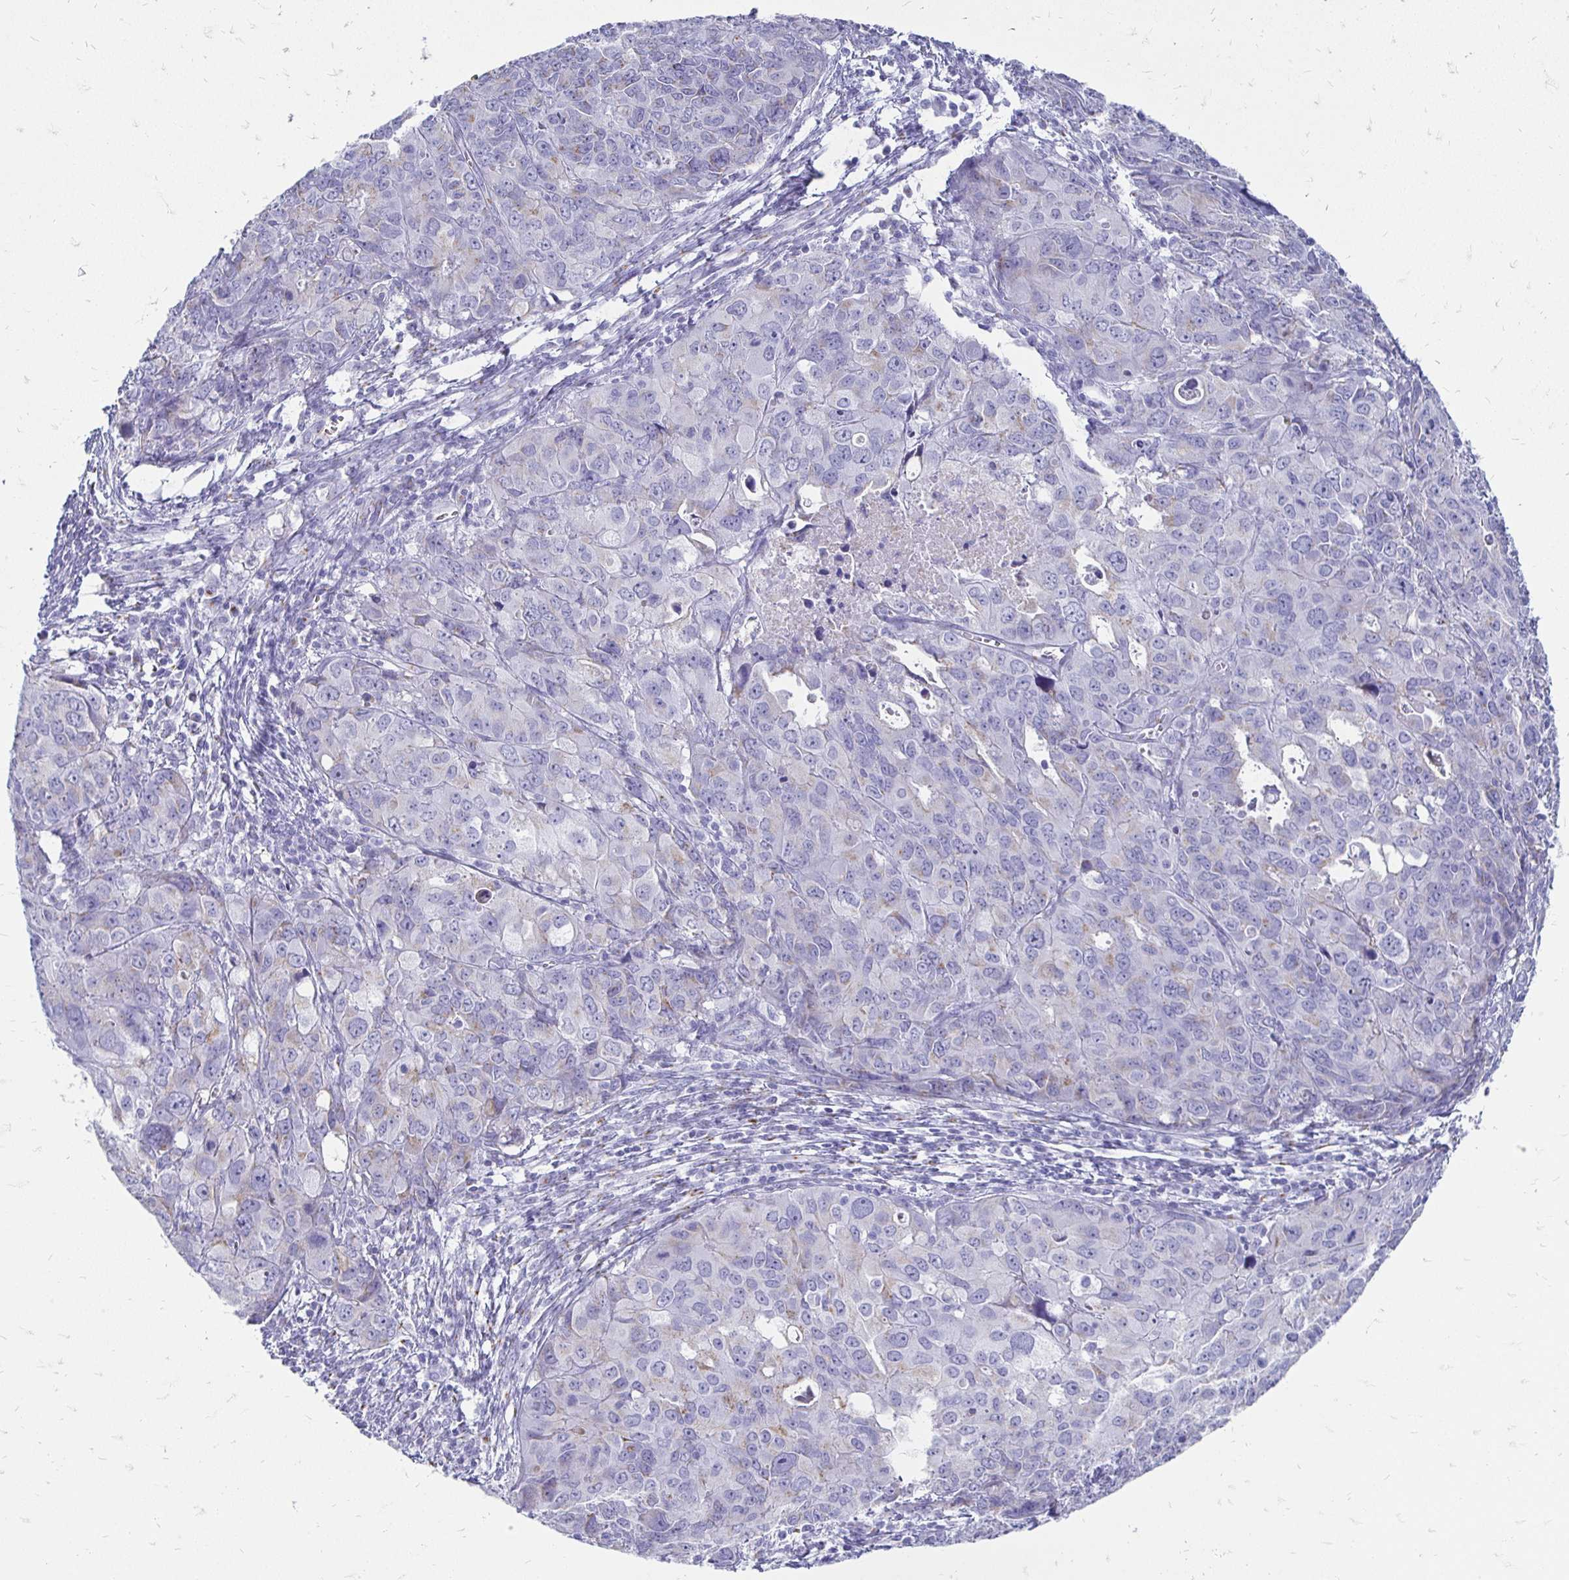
{"staining": {"intensity": "weak", "quantity": "<25%", "location": "cytoplasmic/membranous"}, "tissue": "endometrial cancer", "cell_type": "Tumor cells", "image_type": "cancer", "snomed": [{"axis": "morphology", "description": "Adenocarcinoma, NOS"}, {"axis": "topography", "description": "Uterus"}], "caption": "This is an IHC histopathology image of human endometrial cancer (adenocarcinoma). There is no staining in tumor cells.", "gene": "PAGE4", "patient": {"sex": "female", "age": 79}}